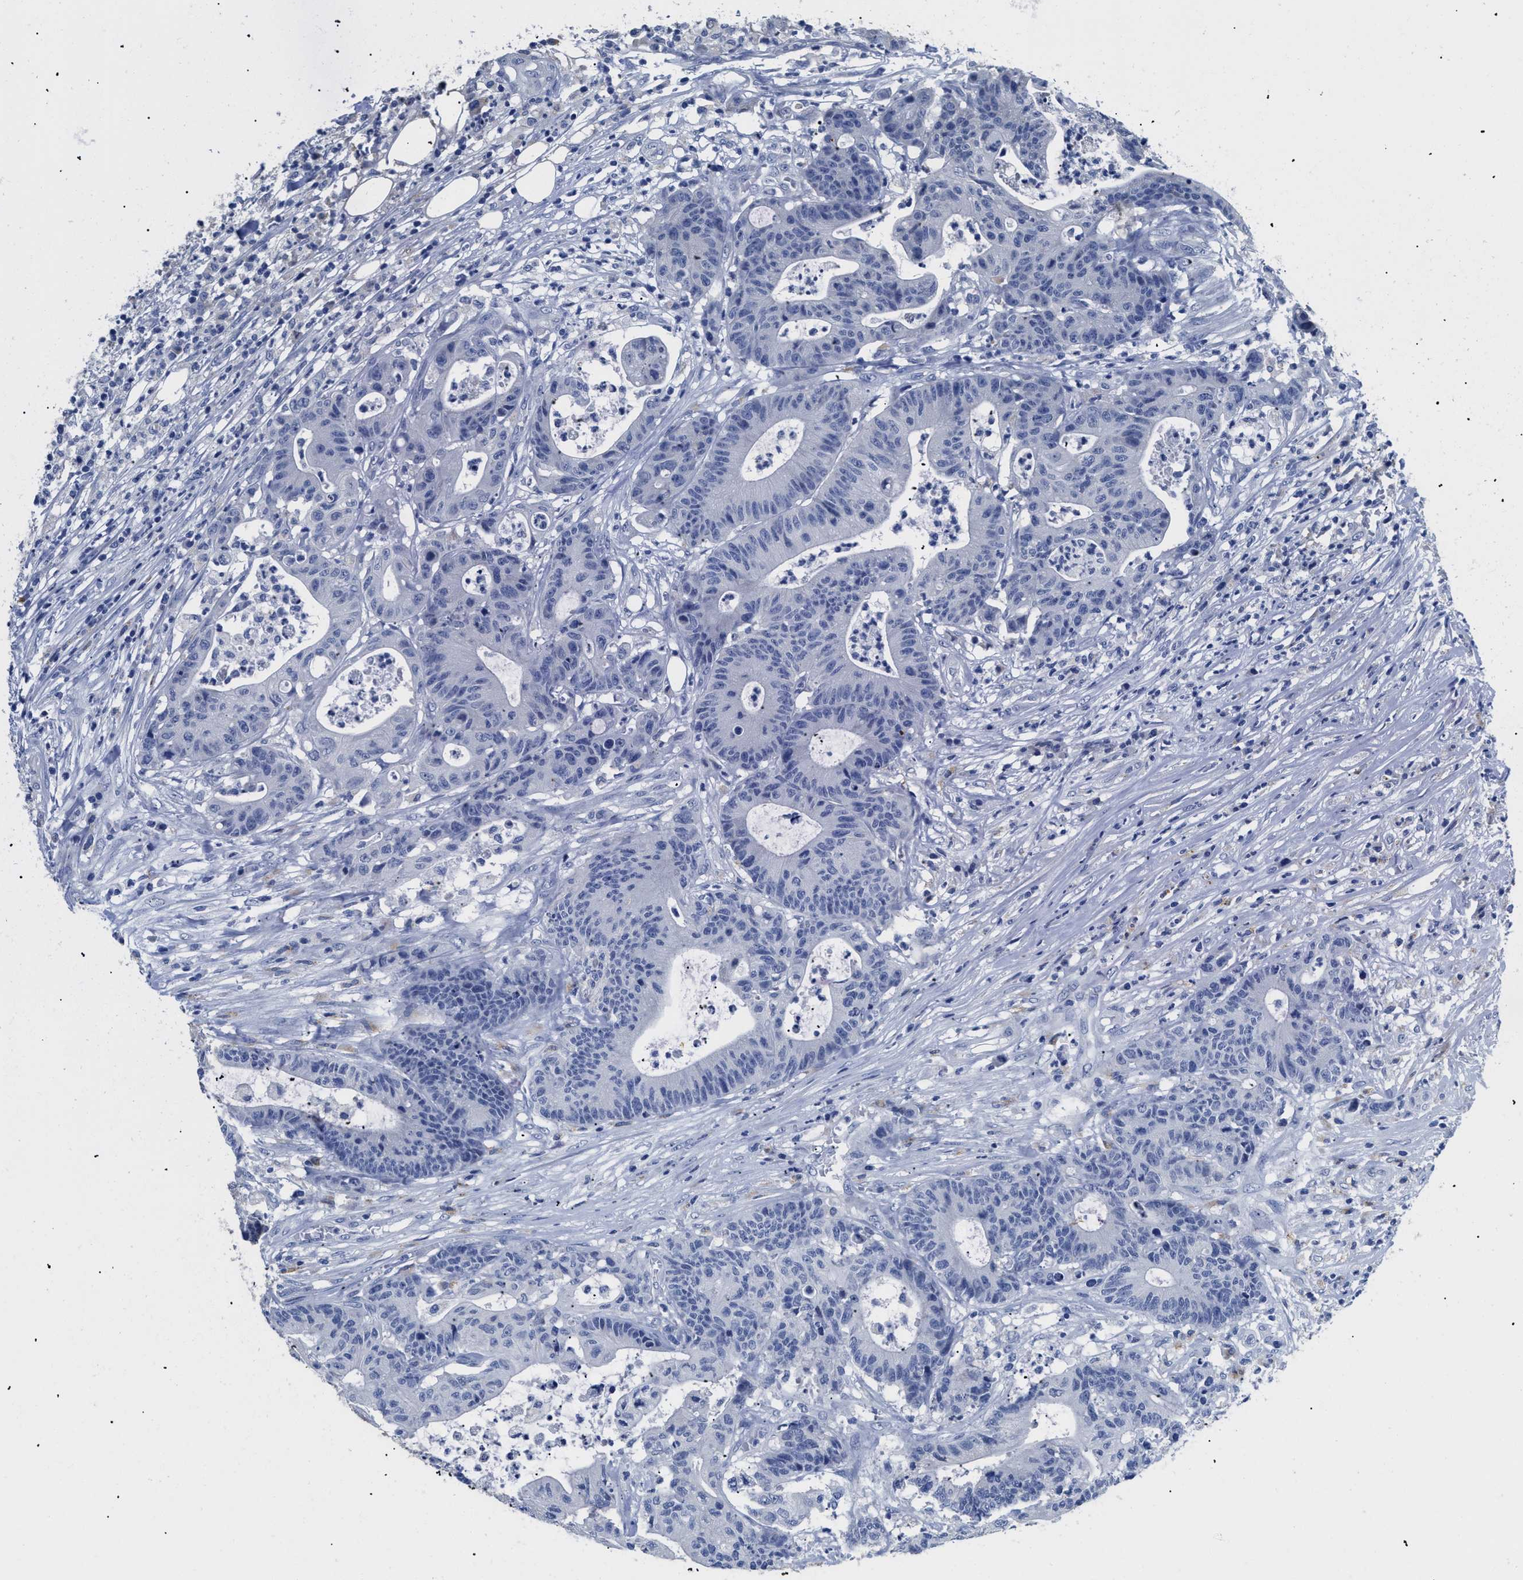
{"staining": {"intensity": "negative", "quantity": "none", "location": "none"}, "tissue": "colorectal cancer", "cell_type": "Tumor cells", "image_type": "cancer", "snomed": [{"axis": "morphology", "description": "Adenocarcinoma, NOS"}, {"axis": "topography", "description": "Colon"}], "caption": "DAB (3,3'-diaminobenzidine) immunohistochemical staining of human colorectal cancer exhibits no significant staining in tumor cells.", "gene": "APOBEC2", "patient": {"sex": "female", "age": 84}}